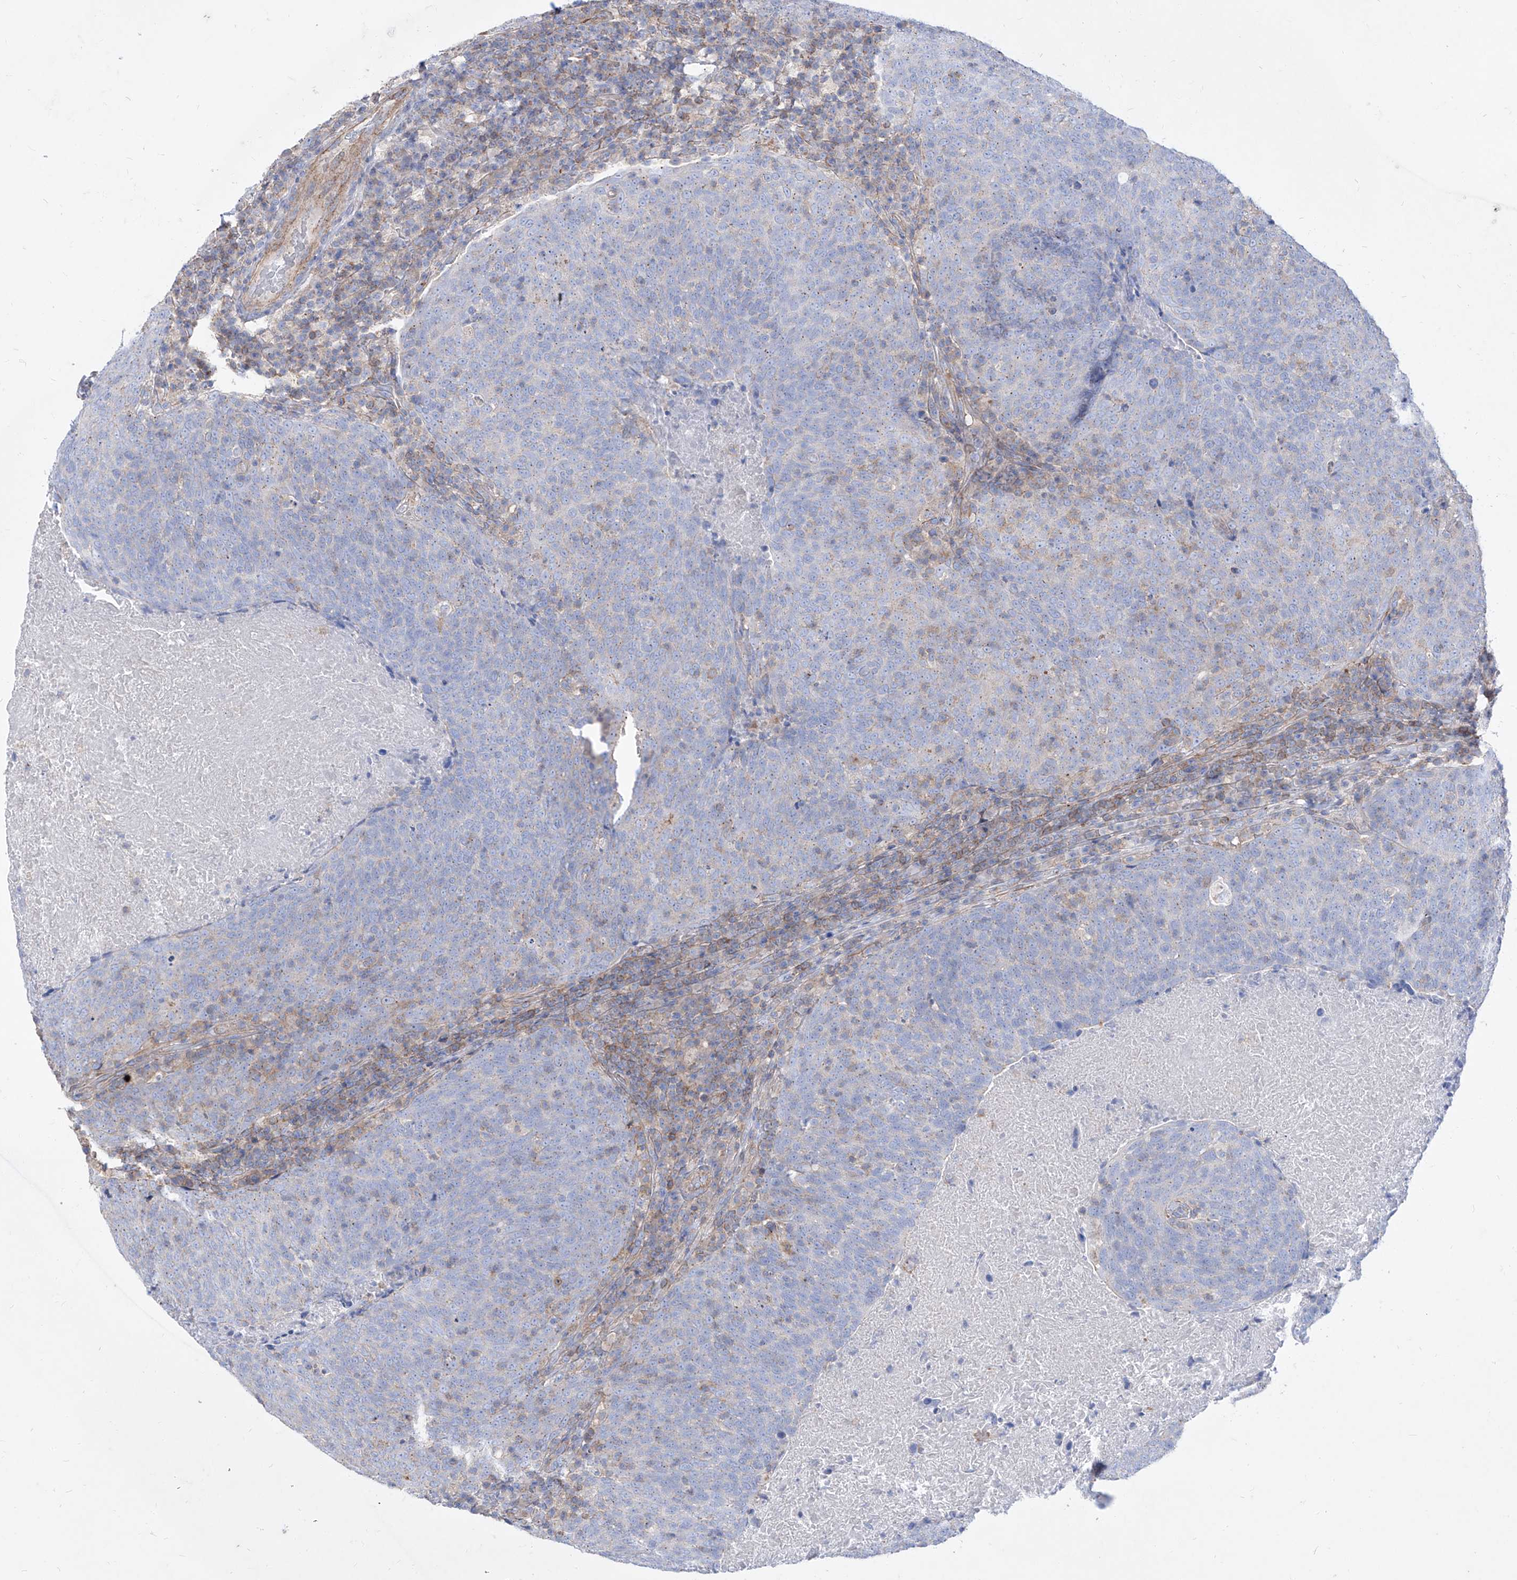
{"staining": {"intensity": "negative", "quantity": "none", "location": "none"}, "tissue": "head and neck cancer", "cell_type": "Tumor cells", "image_type": "cancer", "snomed": [{"axis": "morphology", "description": "Squamous cell carcinoma, NOS"}, {"axis": "morphology", "description": "Squamous cell carcinoma, metastatic, NOS"}, {"axis": "topography", "description": "Lymph node"}, {"axis": "topography", "description": "Head-Neck"}], "caption": "Human head and neck squamous cell carcinoma stained for a protein using immunohistochemistry reveals no expression in tumor cells.", "gene": "C1orf74", "patient": {"sex": "male", "age": 62}}